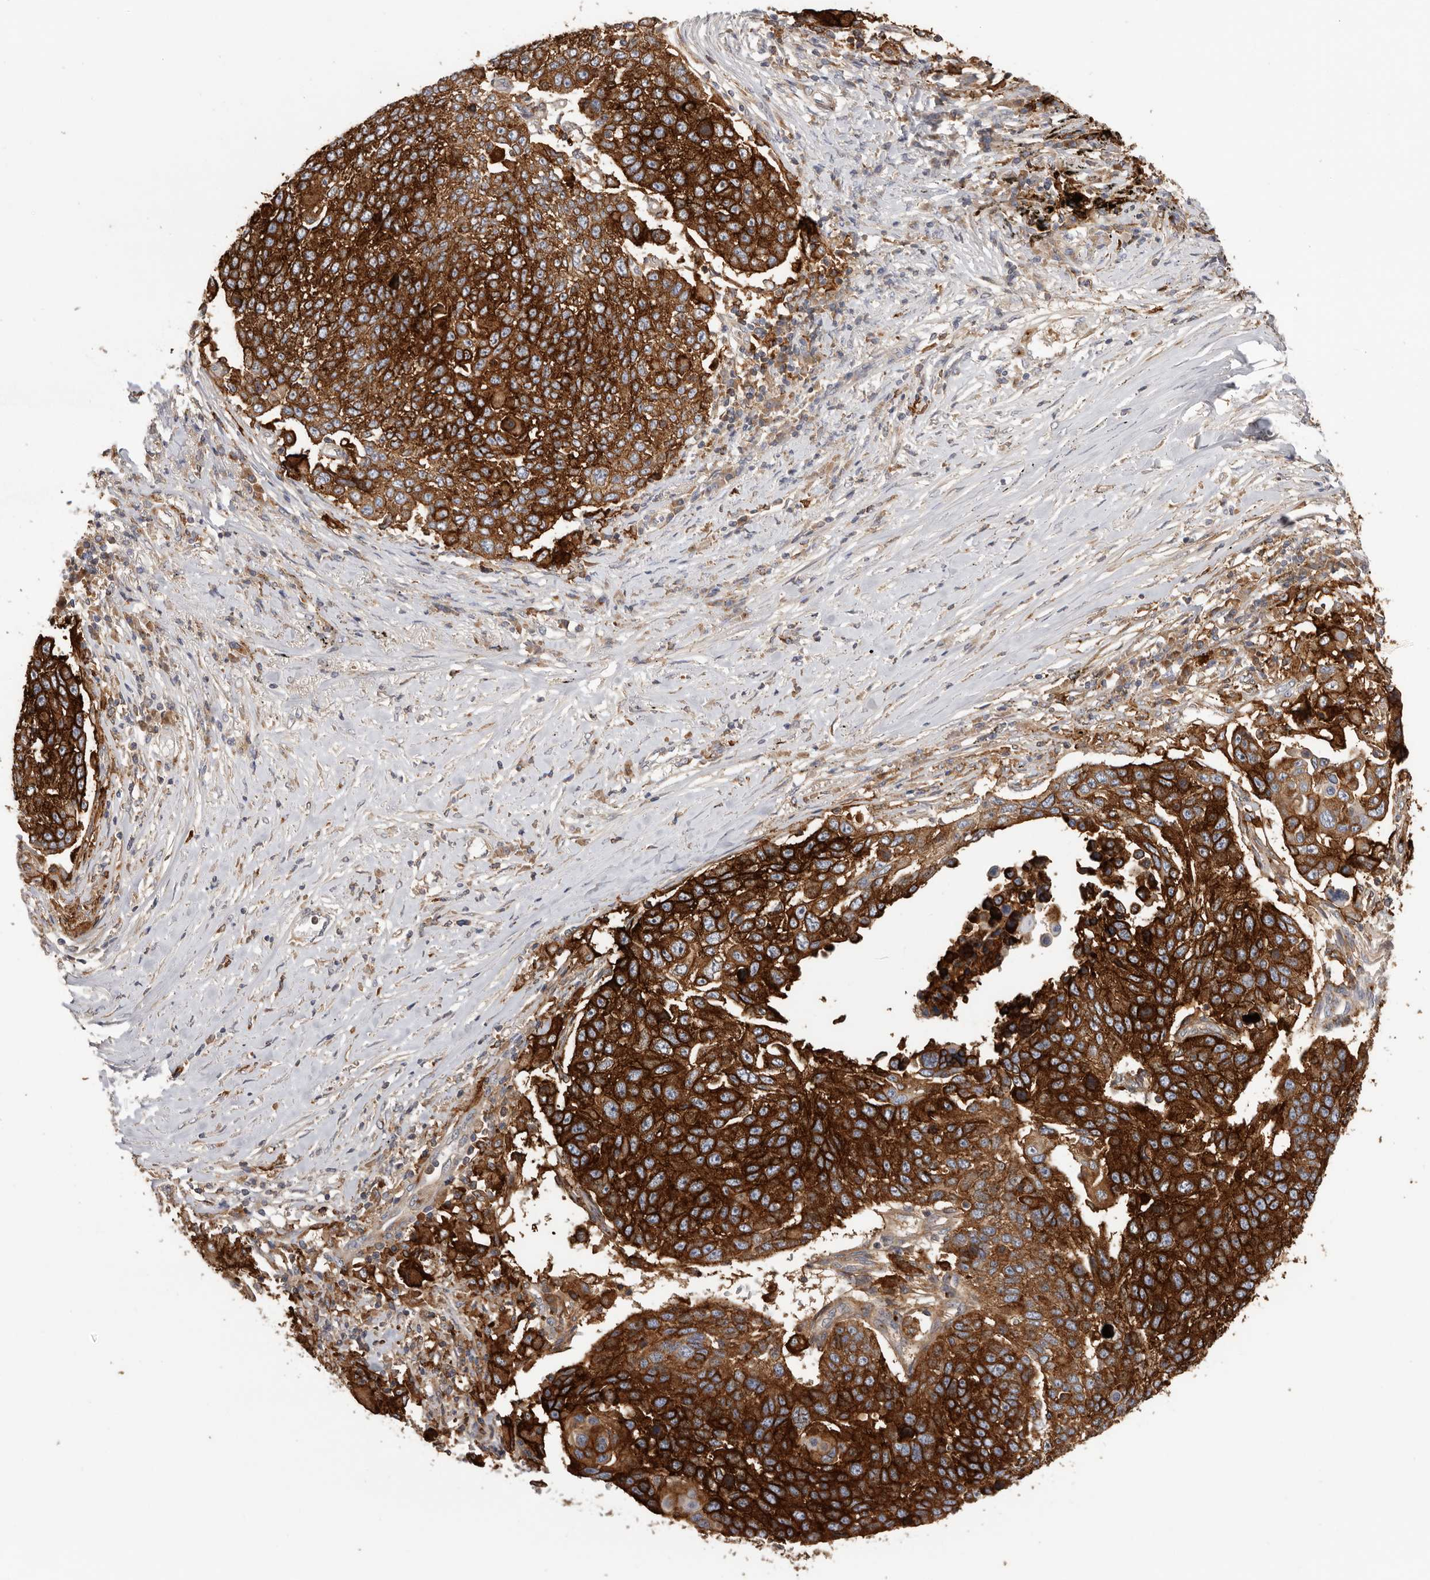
{"staining": {"intensity": "strong", "quantity": ">75%", "location": "cytoplasmic/membranous"}, "tissue": "lung cancer", "cell_type": "Tumor cells", "image_type": "cancer", "snomed": [{"axis": "morphology", "description": "Squamous cell carcinoma, NOS"}, {"axis": "topography", "description": "Lung"}], "caption": "Squamous cell carcinoma (lung) stained with immunohistochemistry (IHC) displays strong cytoplasmic/membranous positivity in approximately >75% of tumor cells. (brown staining indicates protein expression, while blue staining denotes nuclei).", "gene": "TFRC", "patient": {"sex": "male", "age": 66}}